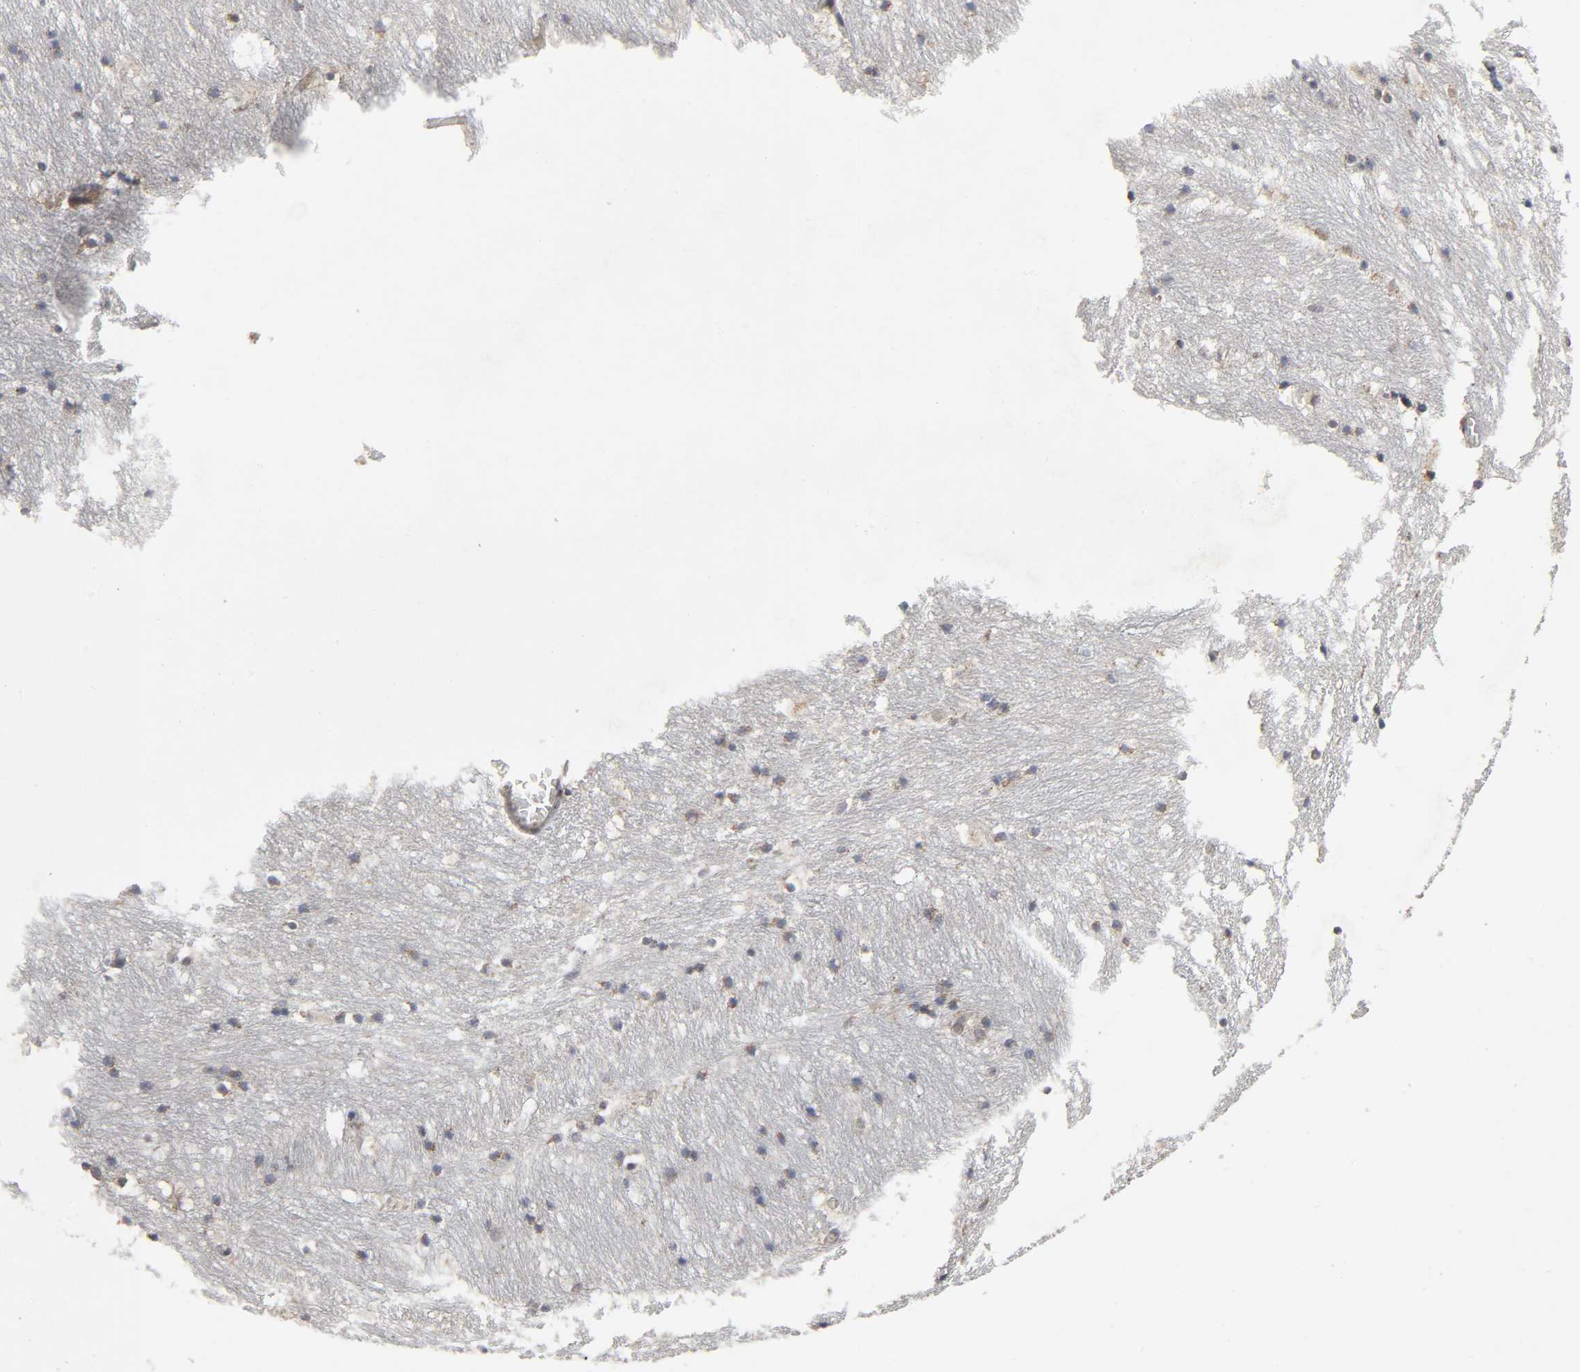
{"staining": {"intensity": "moderate", "quantity": ">75%", "location": "cytoplasmic/membranous"}, "tissue": "caudate", "cell_type": "Glial cells", "image_type": "normal", "snomed": [{"axis": "morphology", "description": "Normal tissue, NOS"}, {"axis": "topography", "description": "Lateral ventricle wall"}], "caption": "Immunohistochemical staining of benign caudate reveals >75% levels of moderate cytoplasmic/membranous protein positivity in approximately >75% of glial cells.", "gene": "SLC30A9", "patient": {"sex": "male", "age": 45}}